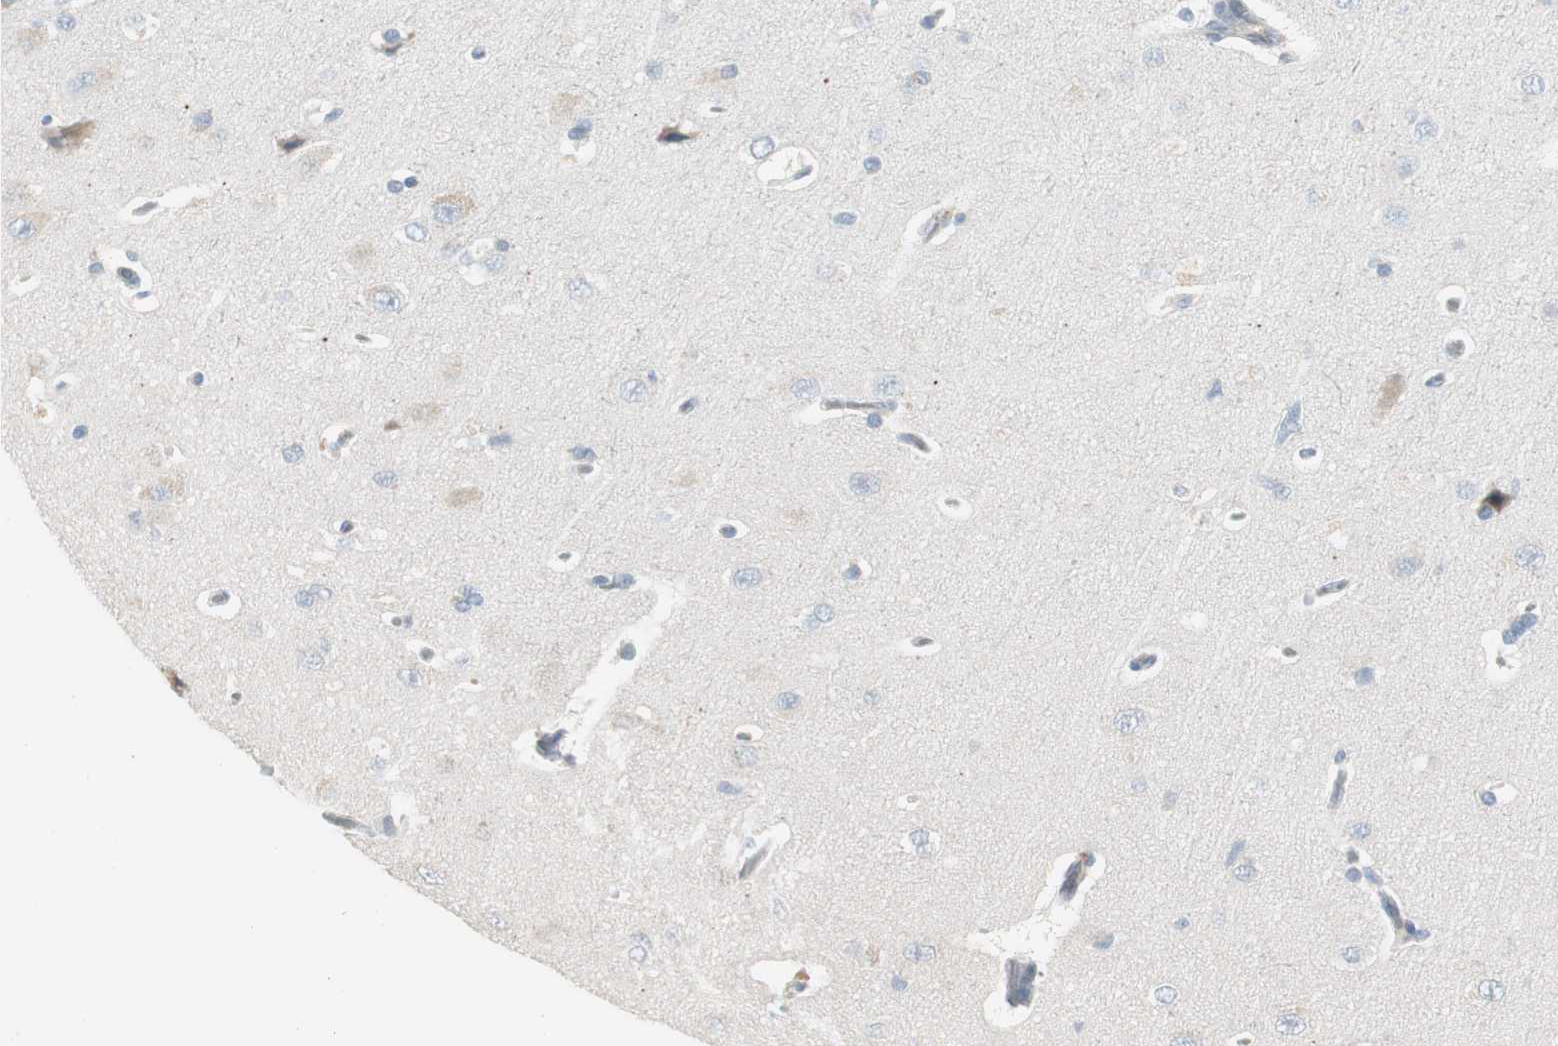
{"staining": {"intensity": "negative", "quantity": "none", "location": "none"}, "tissue": "cerebral cortex", "cell_type": "Endothelial cells", "image_type": "normal", "snomed": [{"axis": "morphology", "description": "Normal tissue, NOS"}, {"axis": "topography", "description": "Cerebral cortex"}], "caption": "High magnification brightfield microscopy of unremarkable cerebral cortex stained with DAB (3,3'-diaminobenzidine) (brown) and counterstained with hematoxylin (blue): endothelial cells show no significant staining.", "gene": "SPINK4", "patient": {"sex": "male", "age": 62}}